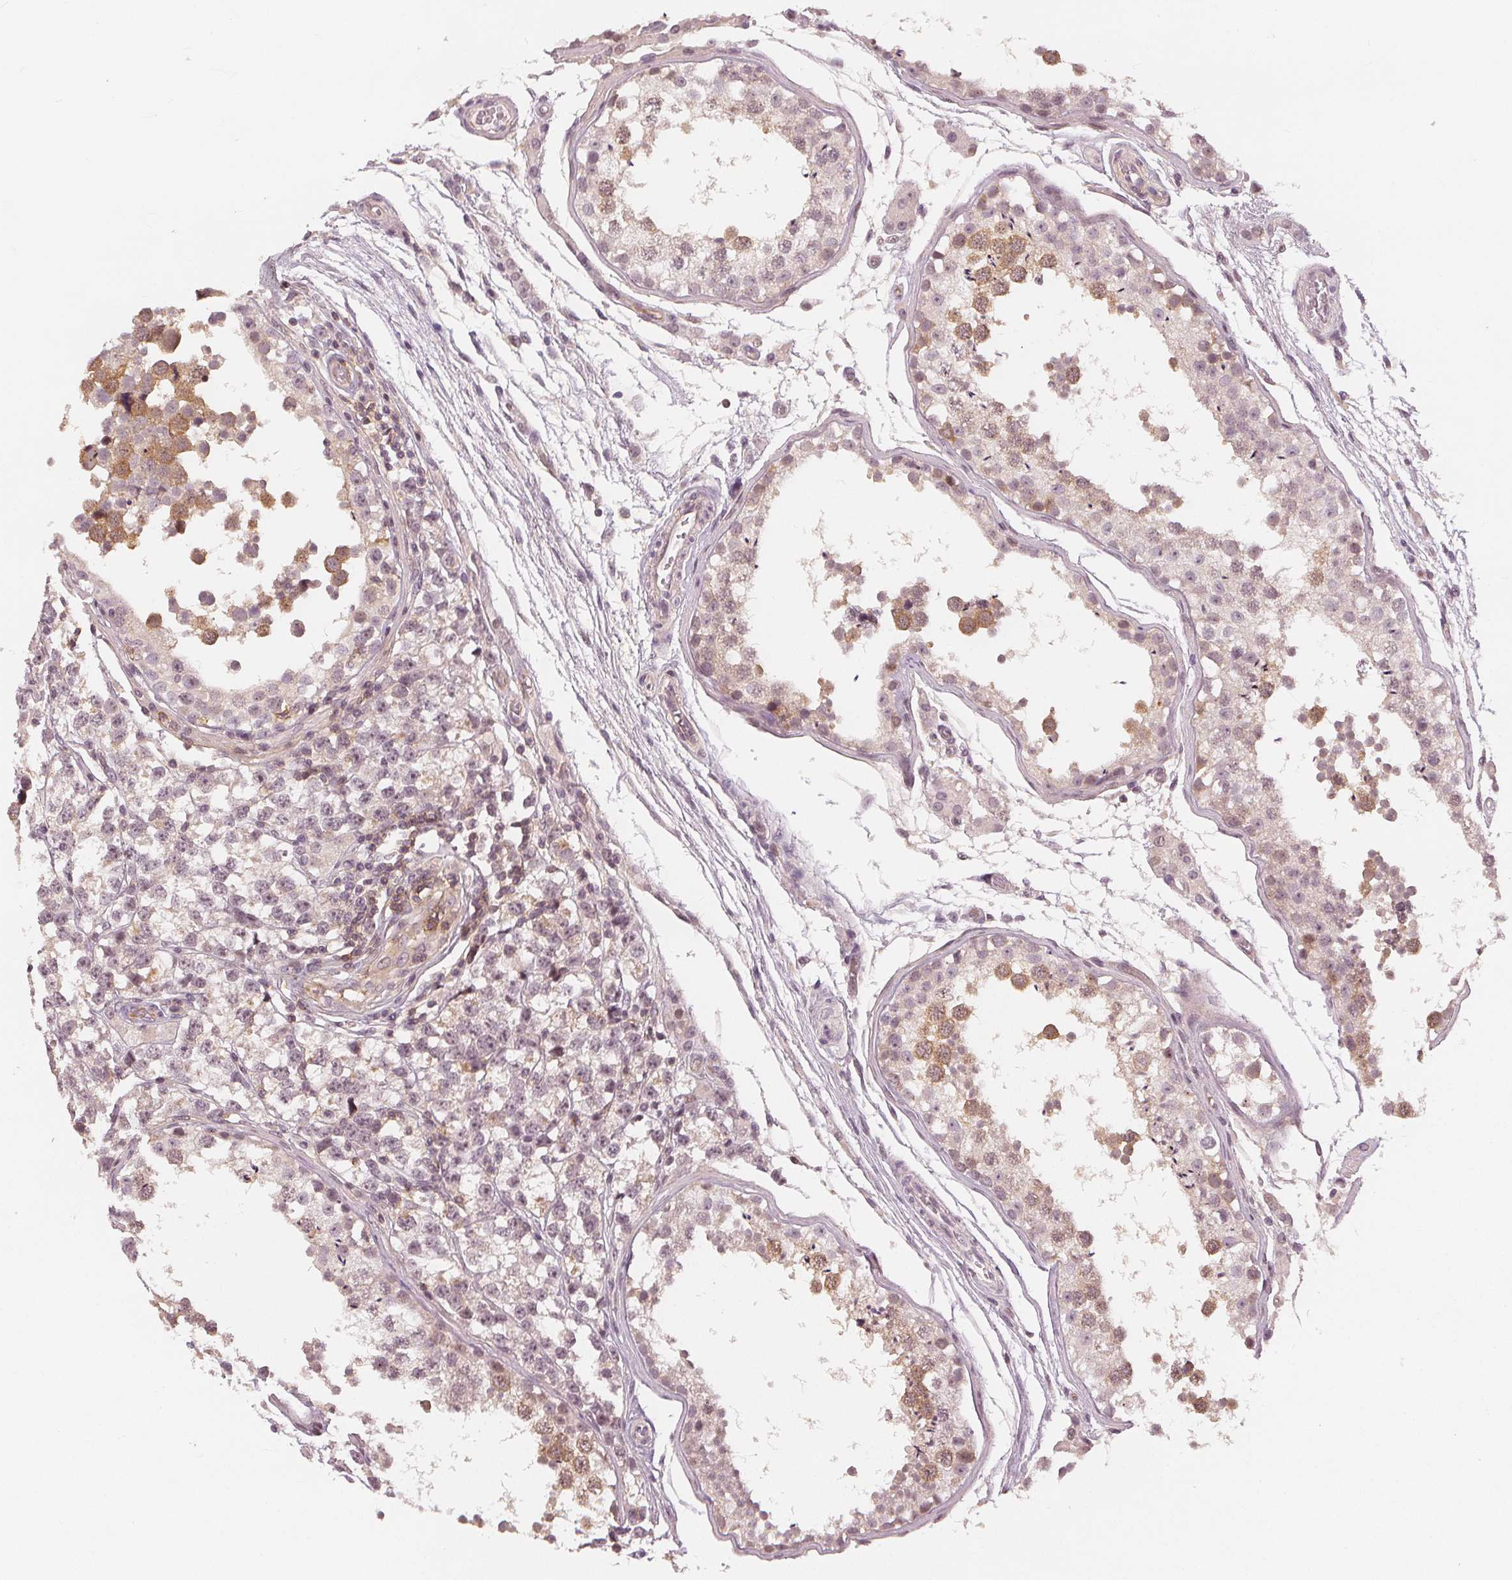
{"staining": {"intensity": "moderate", "quantity": "25%-75%", "location": "cytoplasmic/membranous"}, "tissue": "testis", "cell_type": "Cells in seminiferous ducts", "image_type": "normal", "snomed": [{"axis": "morphology", "description": "Normal tissue, NOS"}, {"axis": "morphology", "description": "Seminoma, NOS"}, {"axis": "topography", "description": "Testis"}], "caption": "Protein staining by IHC demonstrates moderate cytoplasmic/membranous expression in about 25%-75% of cells in seminiferous ducts in benign testis. The protein is shown in brown color, while the nuclei are stained blue.", "gene": "SLC34A1", "patient": {"sex": "male", "age": 29}}